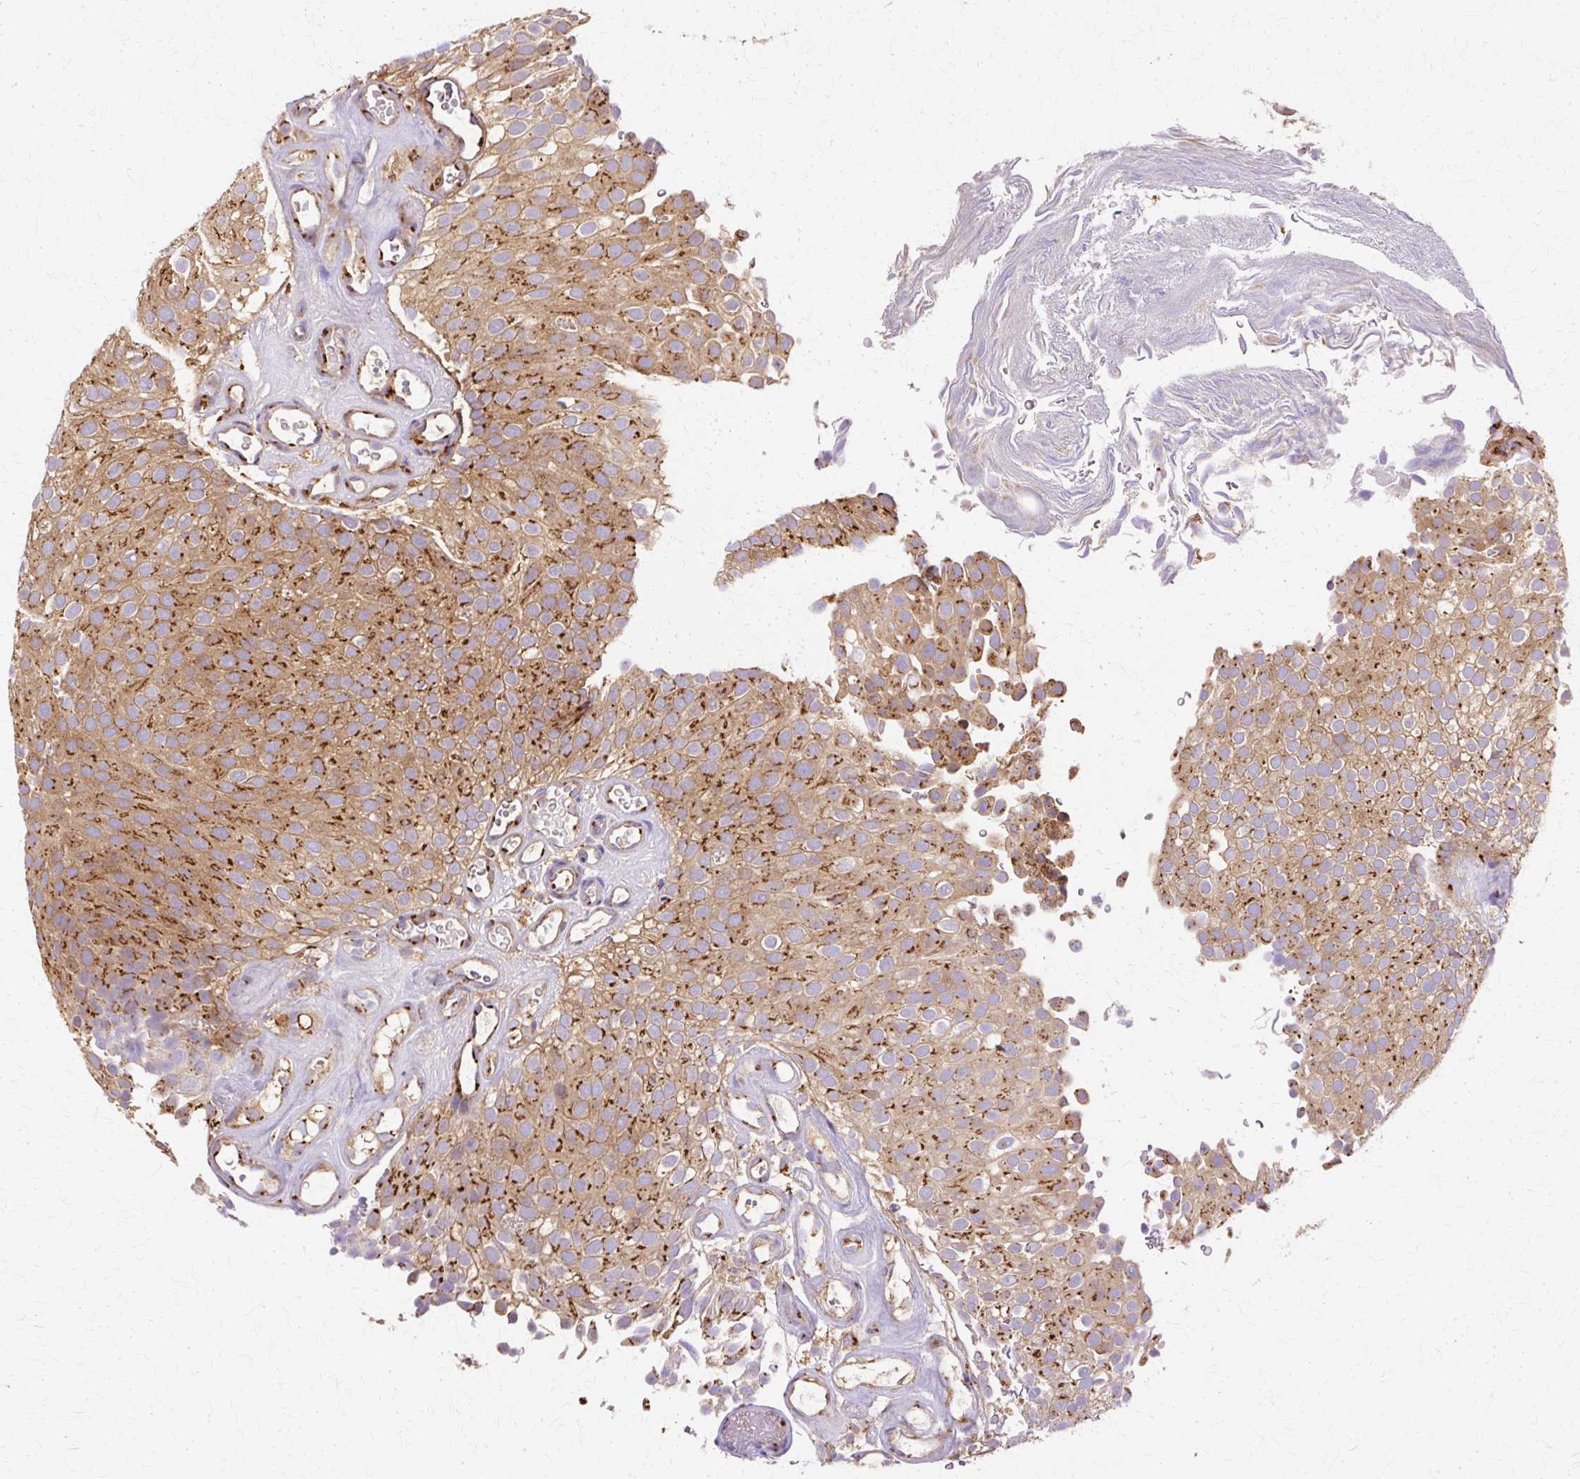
{"staining": {"intensity": "moderate", "quantity": ">75%", "location": "cytoplasmic/membranous"}, "tissue": "urothelial cancer", "cell_type": "Tumor cells", "image_type": "cancer", "snomed": [{"axis": "morphology", "description": "Urothelial carcinoma, Low grade"}, {"axis": "topography", "description": "Urinary bladder"}], "caption": "Immunohistochemistry staining of low-grade urothelial carcinoma, which shows medium levels of moderate cytoplasmic/membranous expression in approximately >75% of tumor cells indicating moderate cytoplasmic/membranous protein expression. The staining was performed using DAB (3,3'-diaminobenzidine) (brown) for protein detection and nuclei were counterstained in hematoxylin (blue).", "gene": "COPB1", "patient": {"sex": "male", "age": 78}}